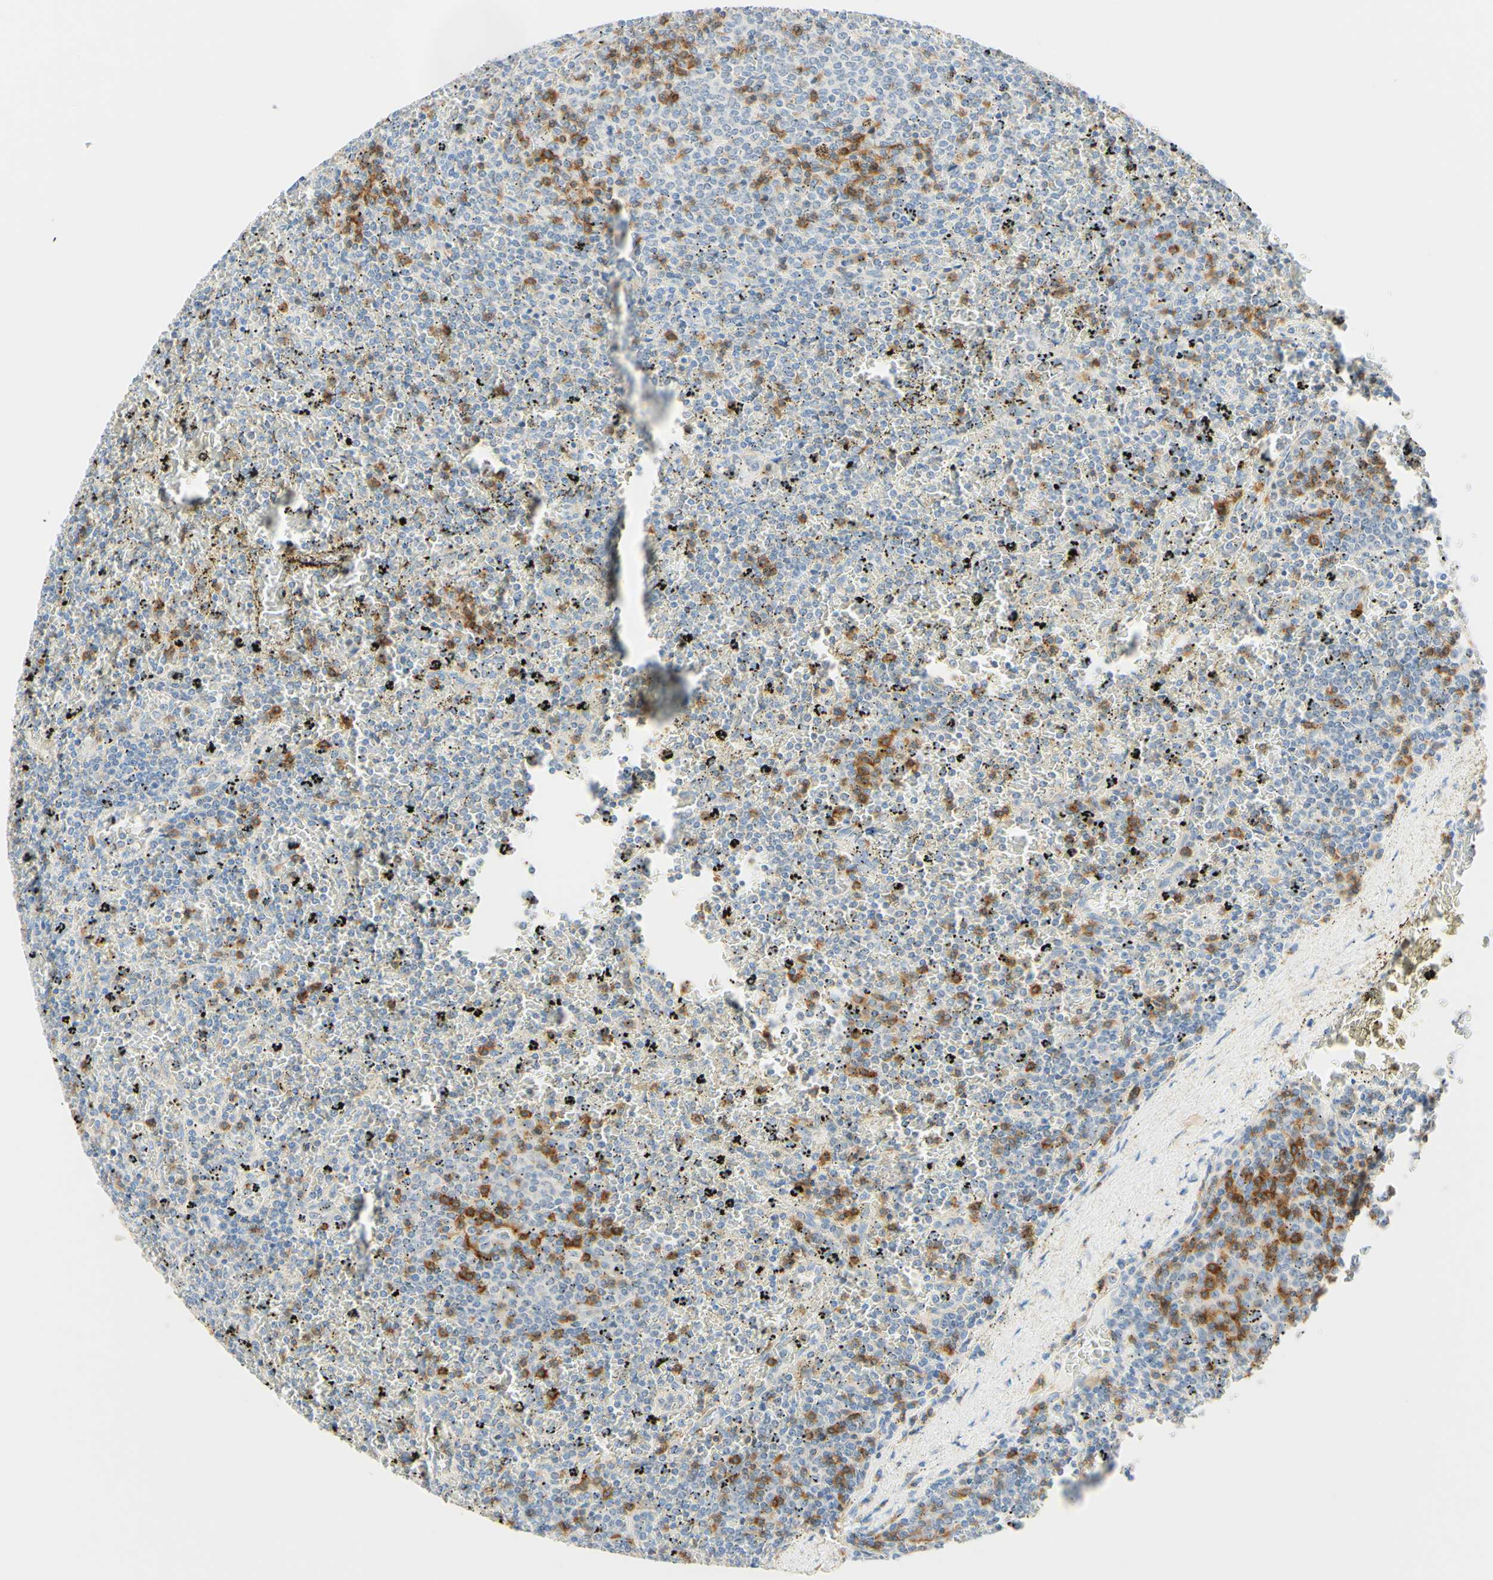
{"staining": {"intensity": "negative", "quantity": "none", "location": "none"}, "tissue": "lymphoma", "cell_type": "Tumor cells", "image_type": "cancer", "snomed": [{"axis": "morphology", "description": "Malignant lymphoma, non-Hodgkin's type, Low grade"}, {"axis": "topography", "description": "Spleen"}], "caption": "IHC micrograph of human malignant lymphoma, non-Hodgkin's type (low-grade) stained for a protein (brown), which demonstrates no expression in tumor cells. (DAB (3,3'-diaminobenzidine) IHC with hematoxylin counter stain).", "gene": "LAT", "patient": {"sex": "female", "age": 77}}